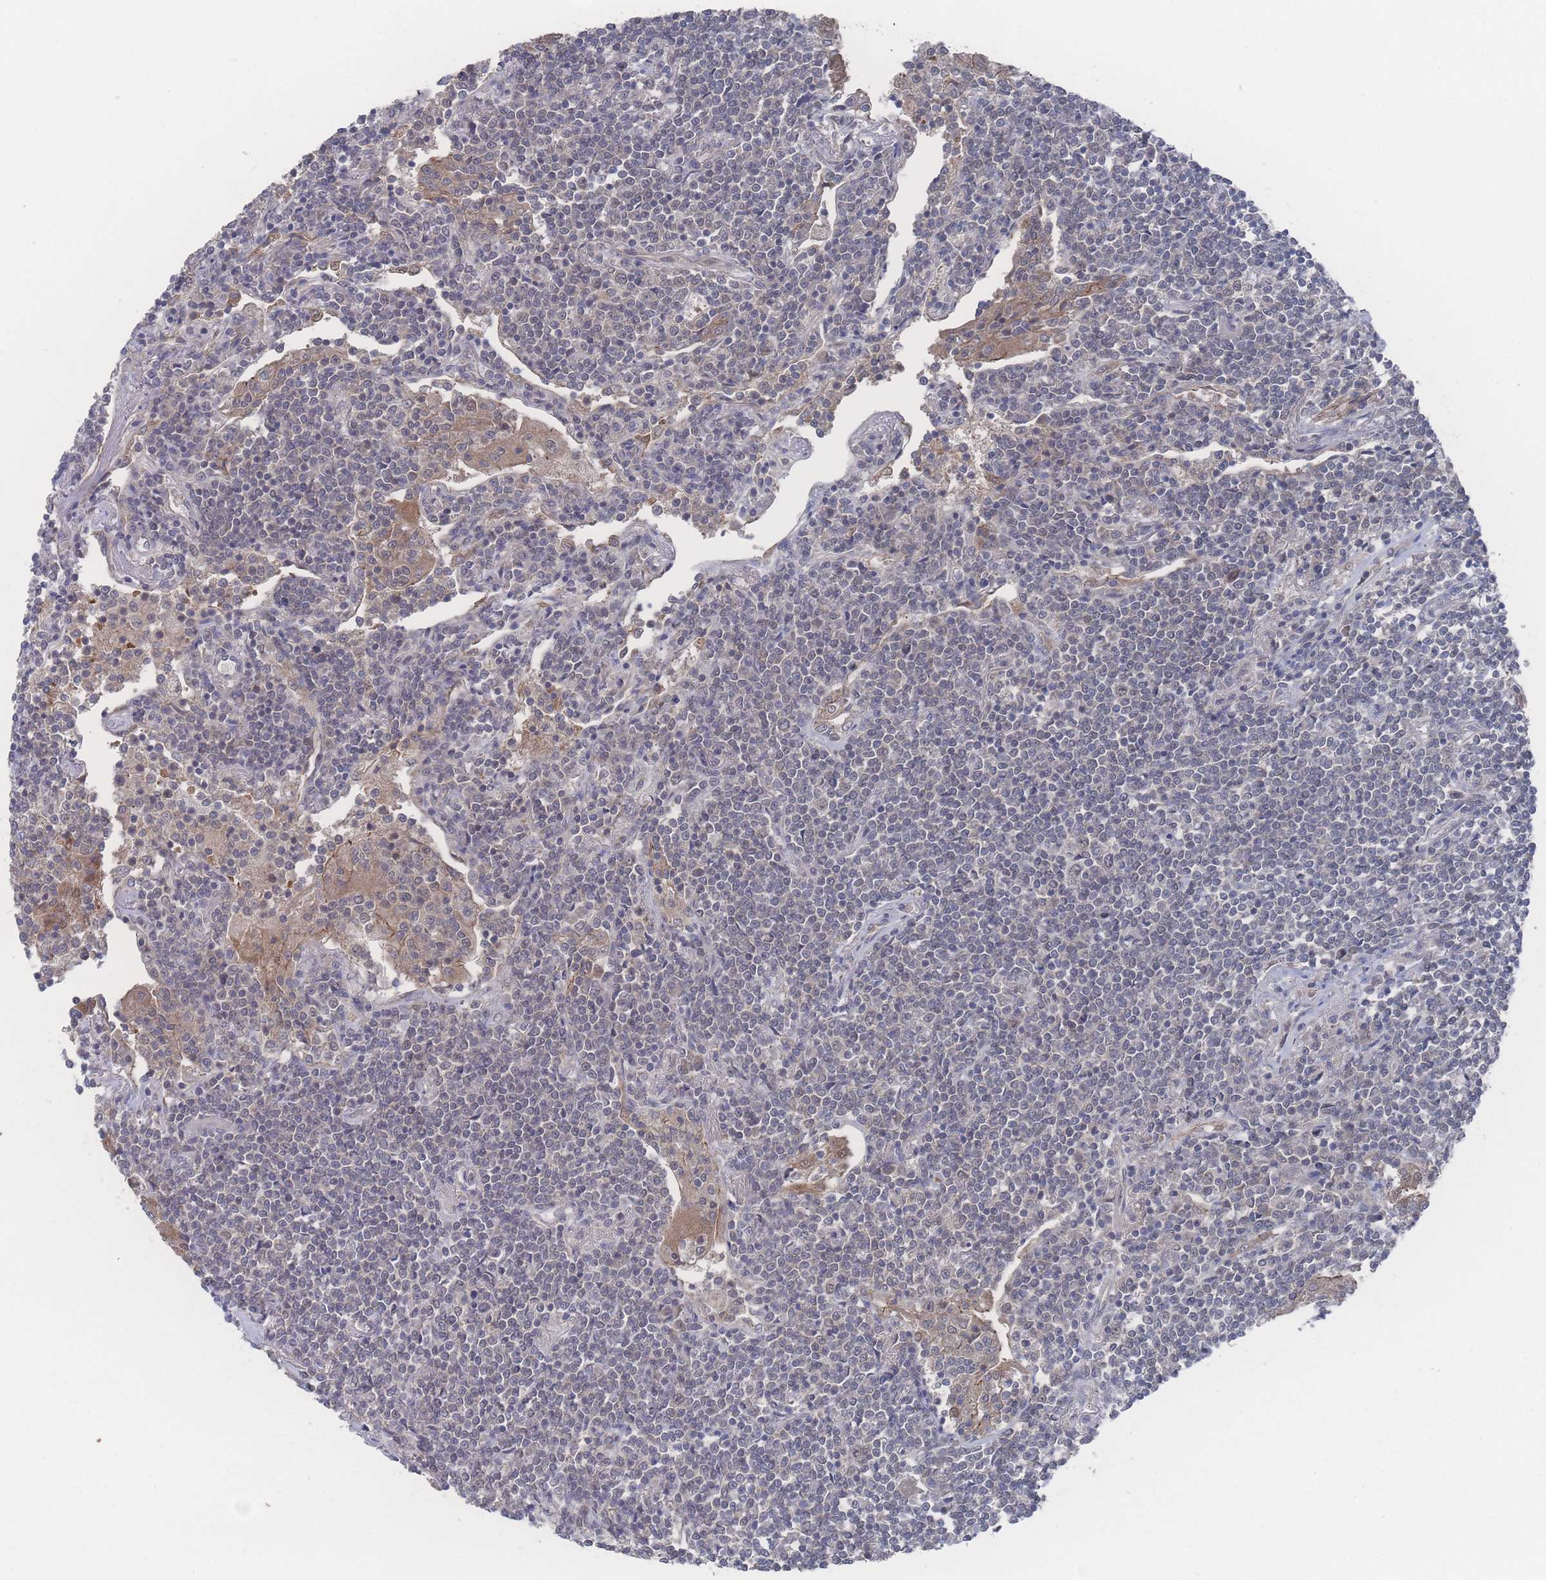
{"staining": {"intensity": "negative", "quantity": "none", "location": "none"}, "tissue": "lymphoma", "cell_type": "Tumor cells", "image_type": "cancer", "snomed": [{"axis": "morphology", "description": "Malignant lymphoma, non-Hodgkin's type, Low grade"}, {"axis": "topography", "description": "Lung"}], "caption": "Histopathology image shows no significant protein staining in tumor cells of malignant lymphoma, non-Hodgkin's type (low-grade).", "gene": "NBEAL1", "patient": {"sex": "female", "age": 71}}